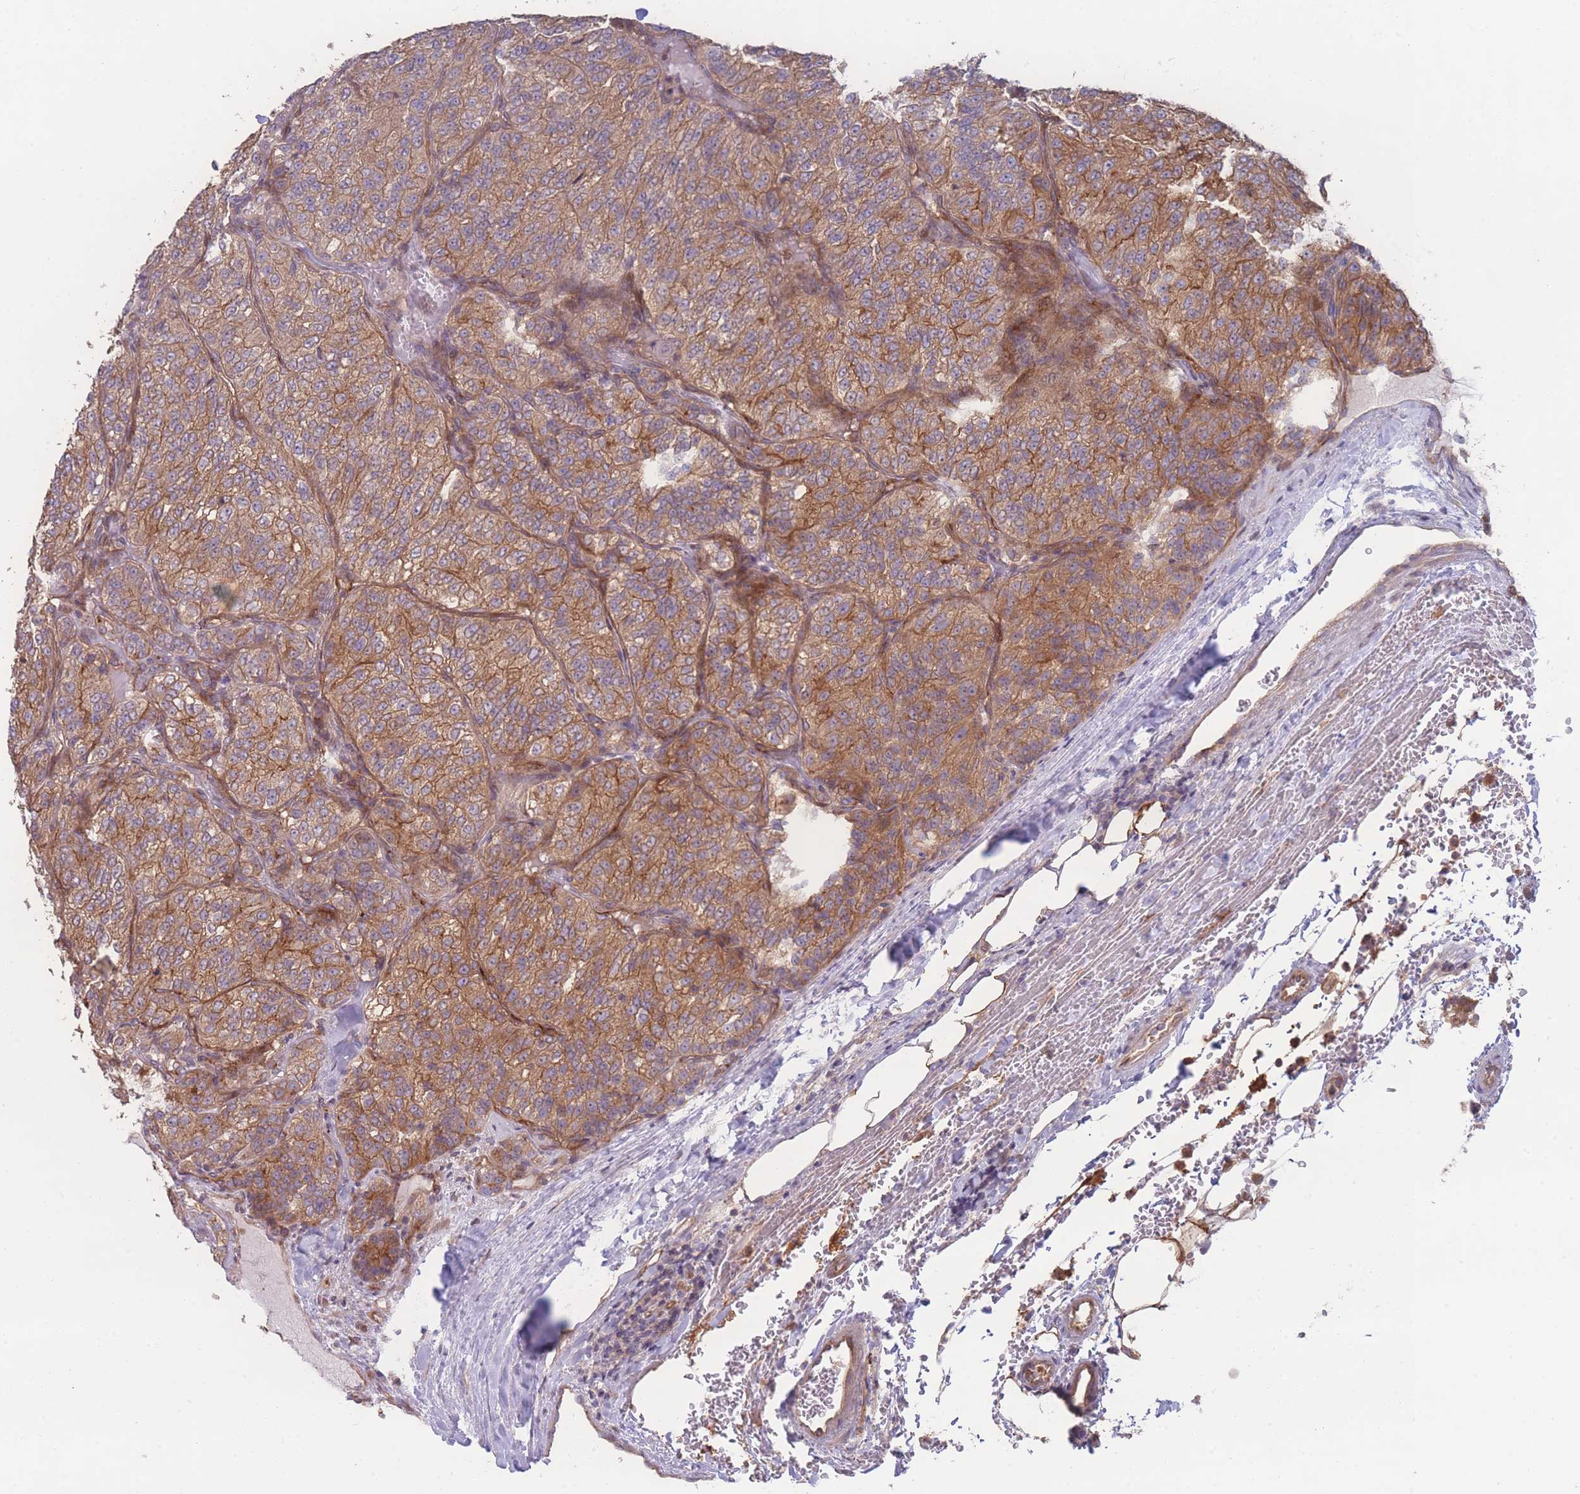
{"staining": {"intensity": "moderate", "quantity": ">75%", "location": "cytoplasmic/membranous"}, "tissue": "renal cancer", "cell_type": "Tumor cells", "image_type": "cancer", "snomed": [{"axis": "morphology", "description": "Adenocarcinoma, NOS"}, {"axis": "topography", "description": "Kidney"}], "caption": "The immunohistochemical stain labels moderate cytoplasmic/membranous positivity in tumor cells of renal adenocarcinoma tissue.", "gene": "STEAP3", "patient": {"sex": "female", "age": 63}}